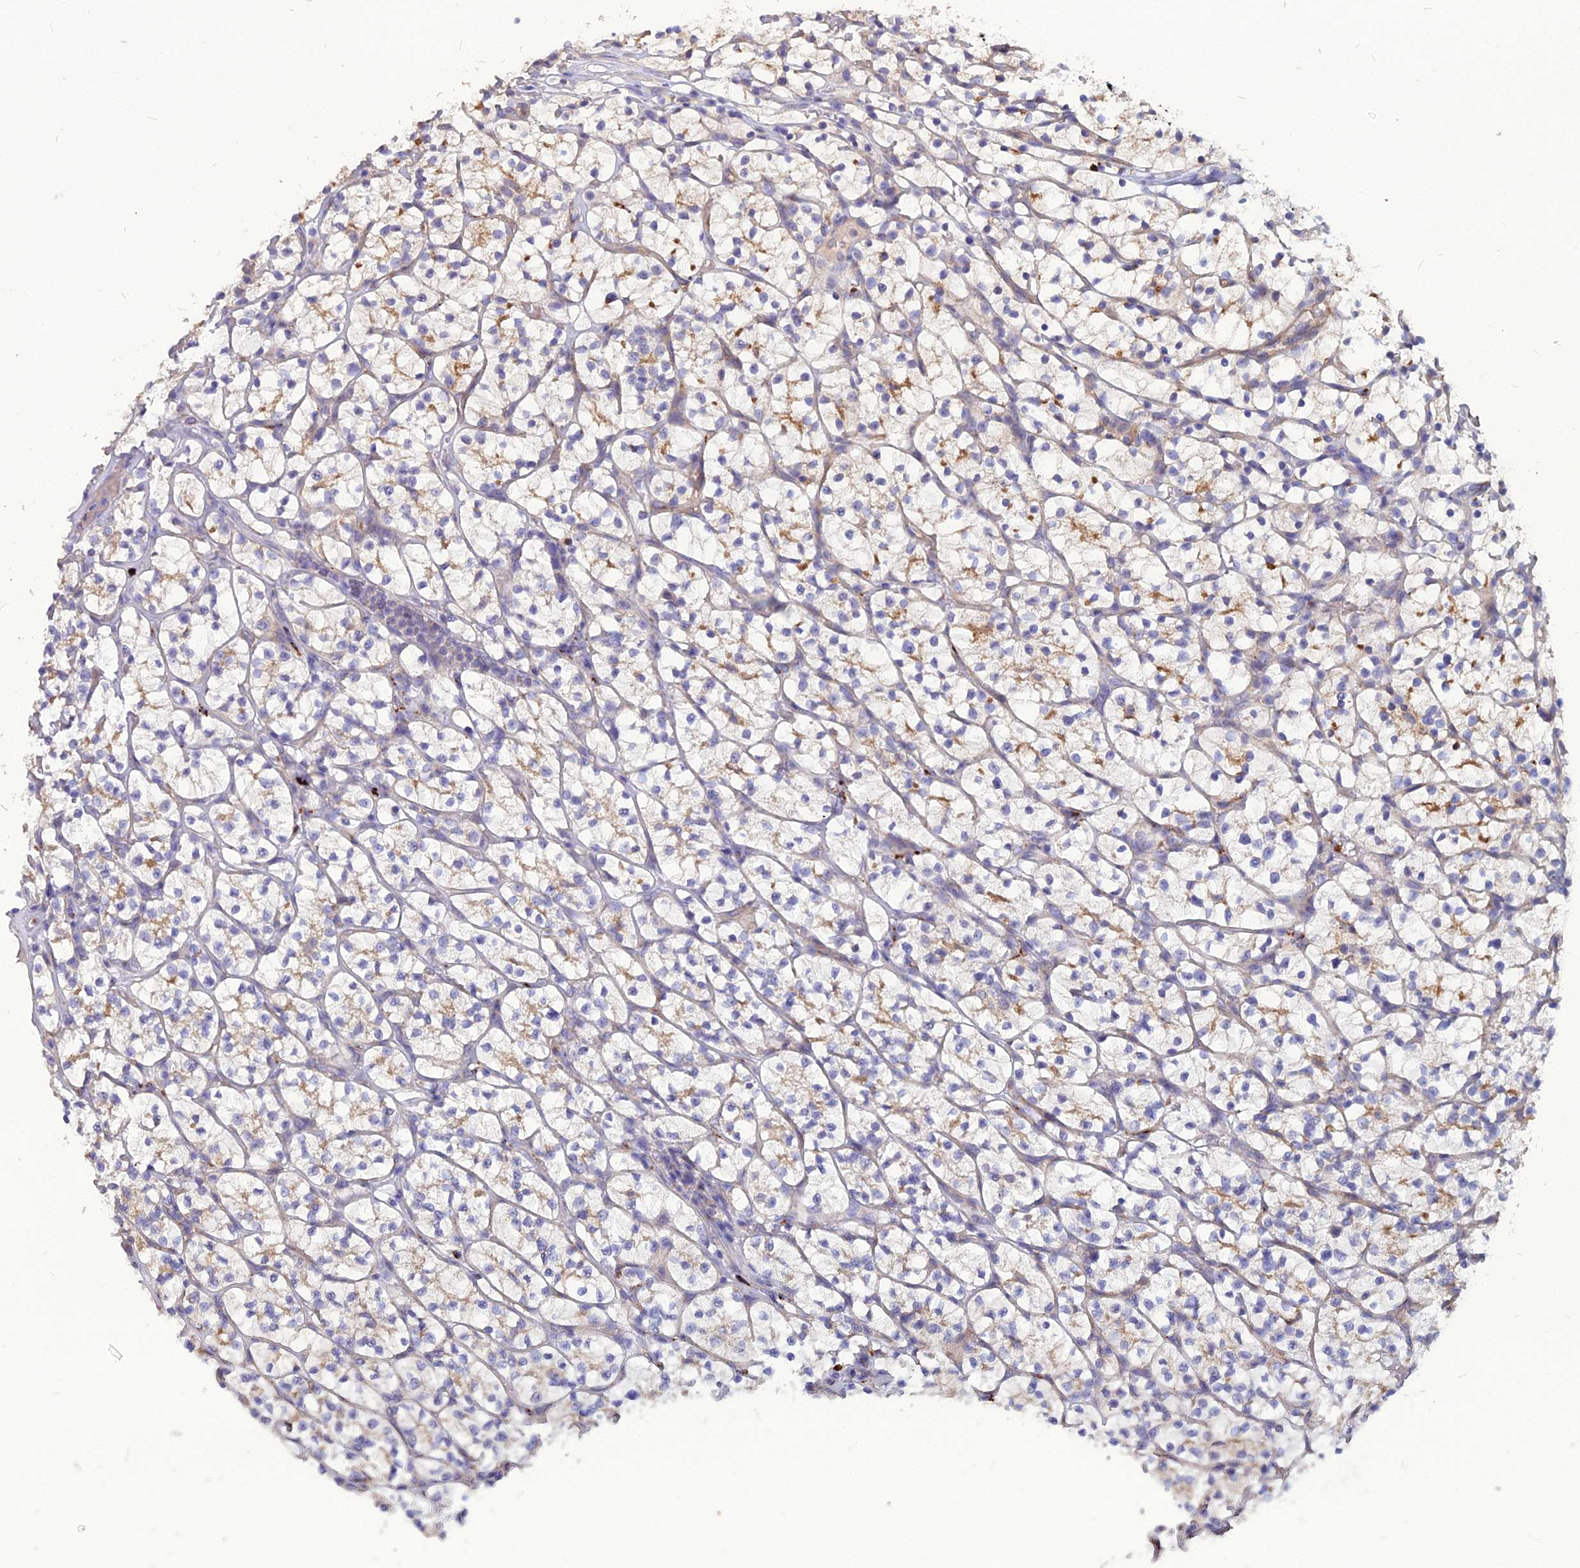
{"staining": {"intensity": "weak", "quantity": "25%-75%", "location": "cytoplasmic/membranous"}, "tissue": "renal cancer", "cell_type": "Tumor cells", "image_type": "cancer", "snomed": [{"axis": "morphology", "description": "Adenocarcinoma, NOS"}, {"axis": "topography", "description": "Kidney"}], "caption": "Renal adenocarcinoma was stained to show a protein in brown. There is low levels of weak cytoplasmic/membranous positivity in about 25%-75% of tumor cells.", "gene": "PCED1B", "patient": {"sex": "female", "age": 64}}